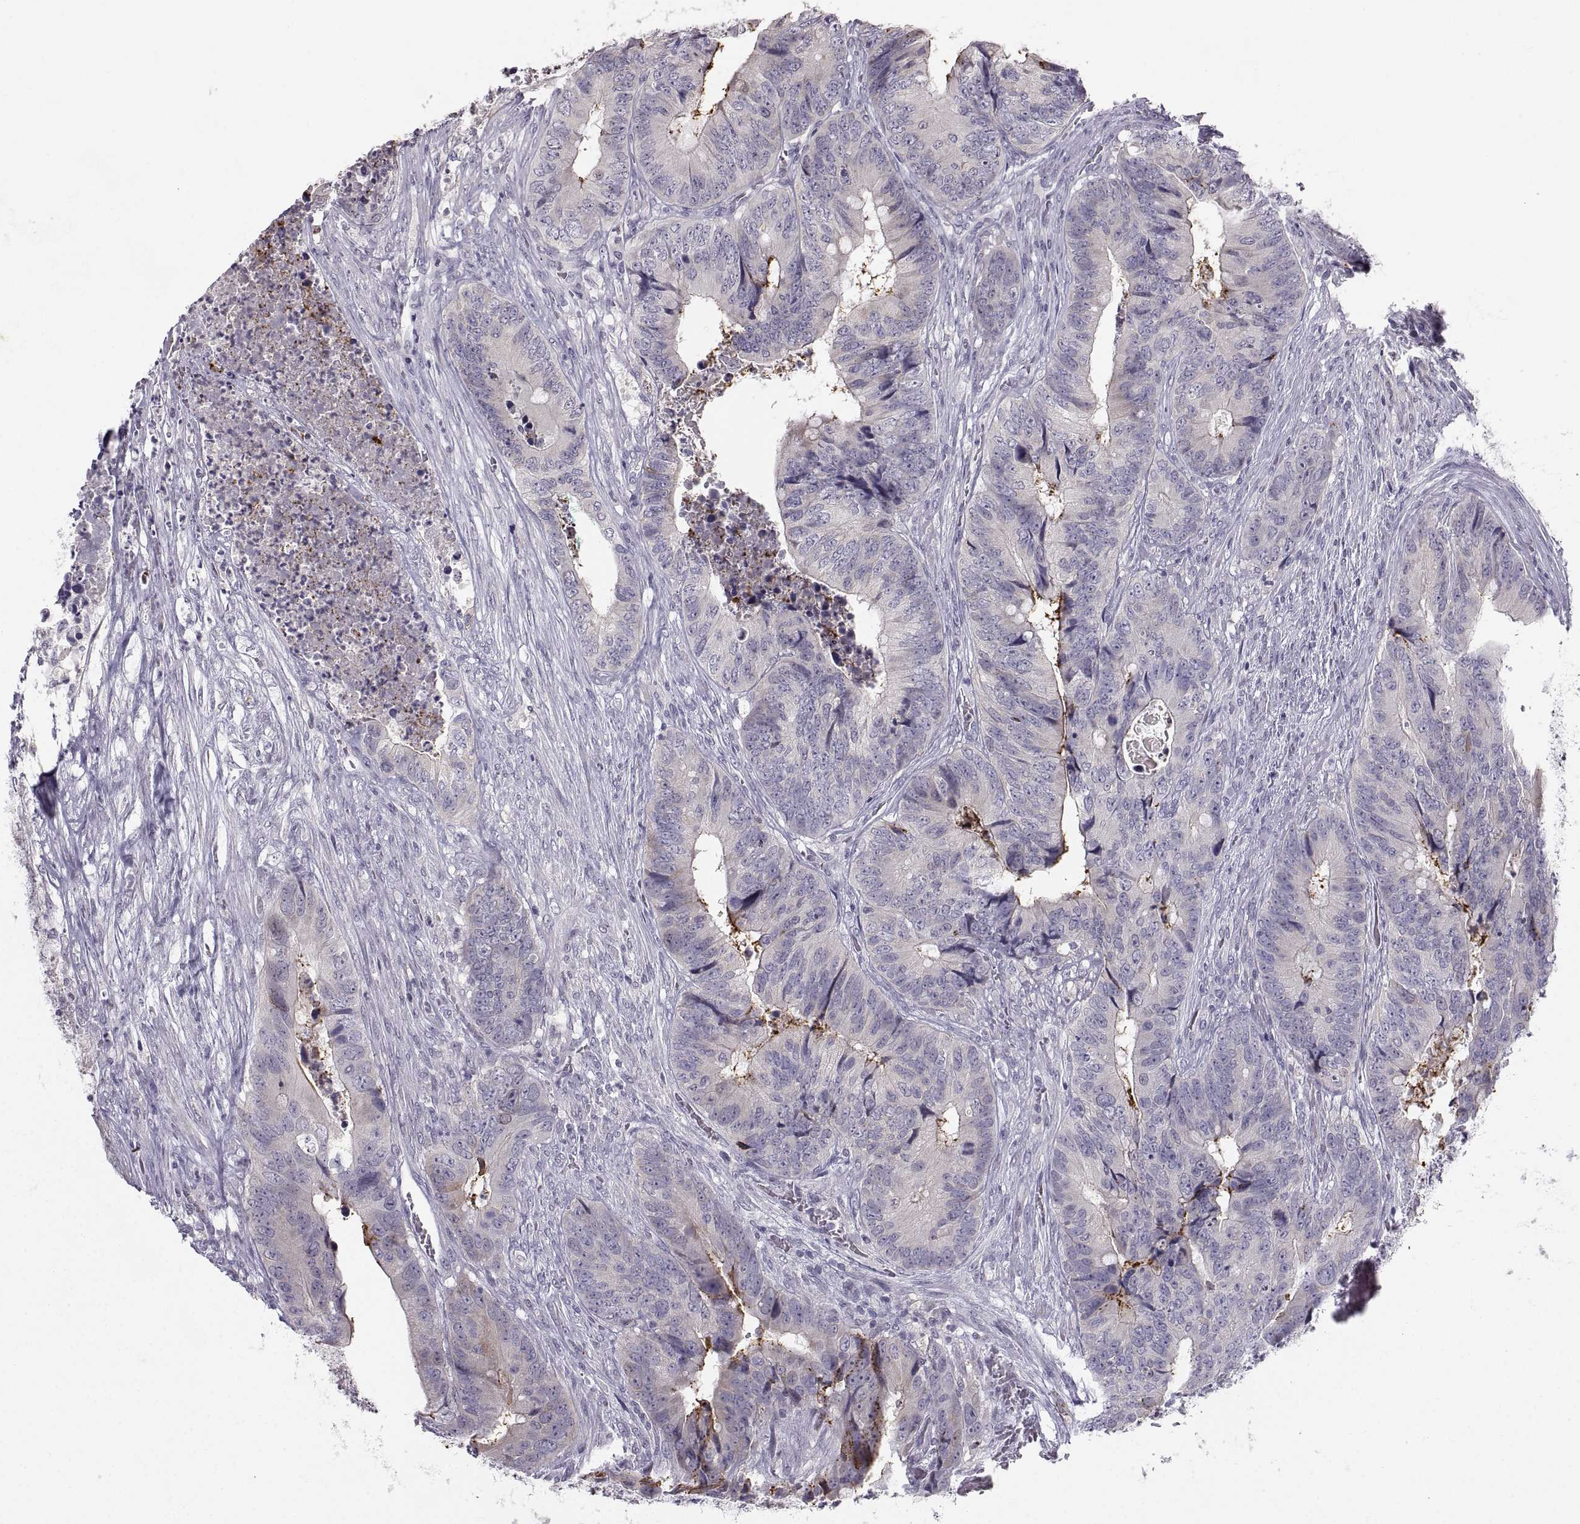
{"staining": {"intensity": "negative", "quantity": "none", "location": "none"}, "tissue": "colorectal cancer", "cell_type": "Tumor cells", "image_type": "cancer", "snomed": [{"axis": "morphology", "description": "Adenocarcinoma, NOS"}, {"axis": "topography", "description": "Colon"}], "caption": "Immunohistochemistry photomicrograph of human colorectal cancer (adenocarcinoma) stained for a protein (brown), which displays no expression in tumor cells.", "gene": "ZNF185", "patient": {"sex": "male", "age": 84}}